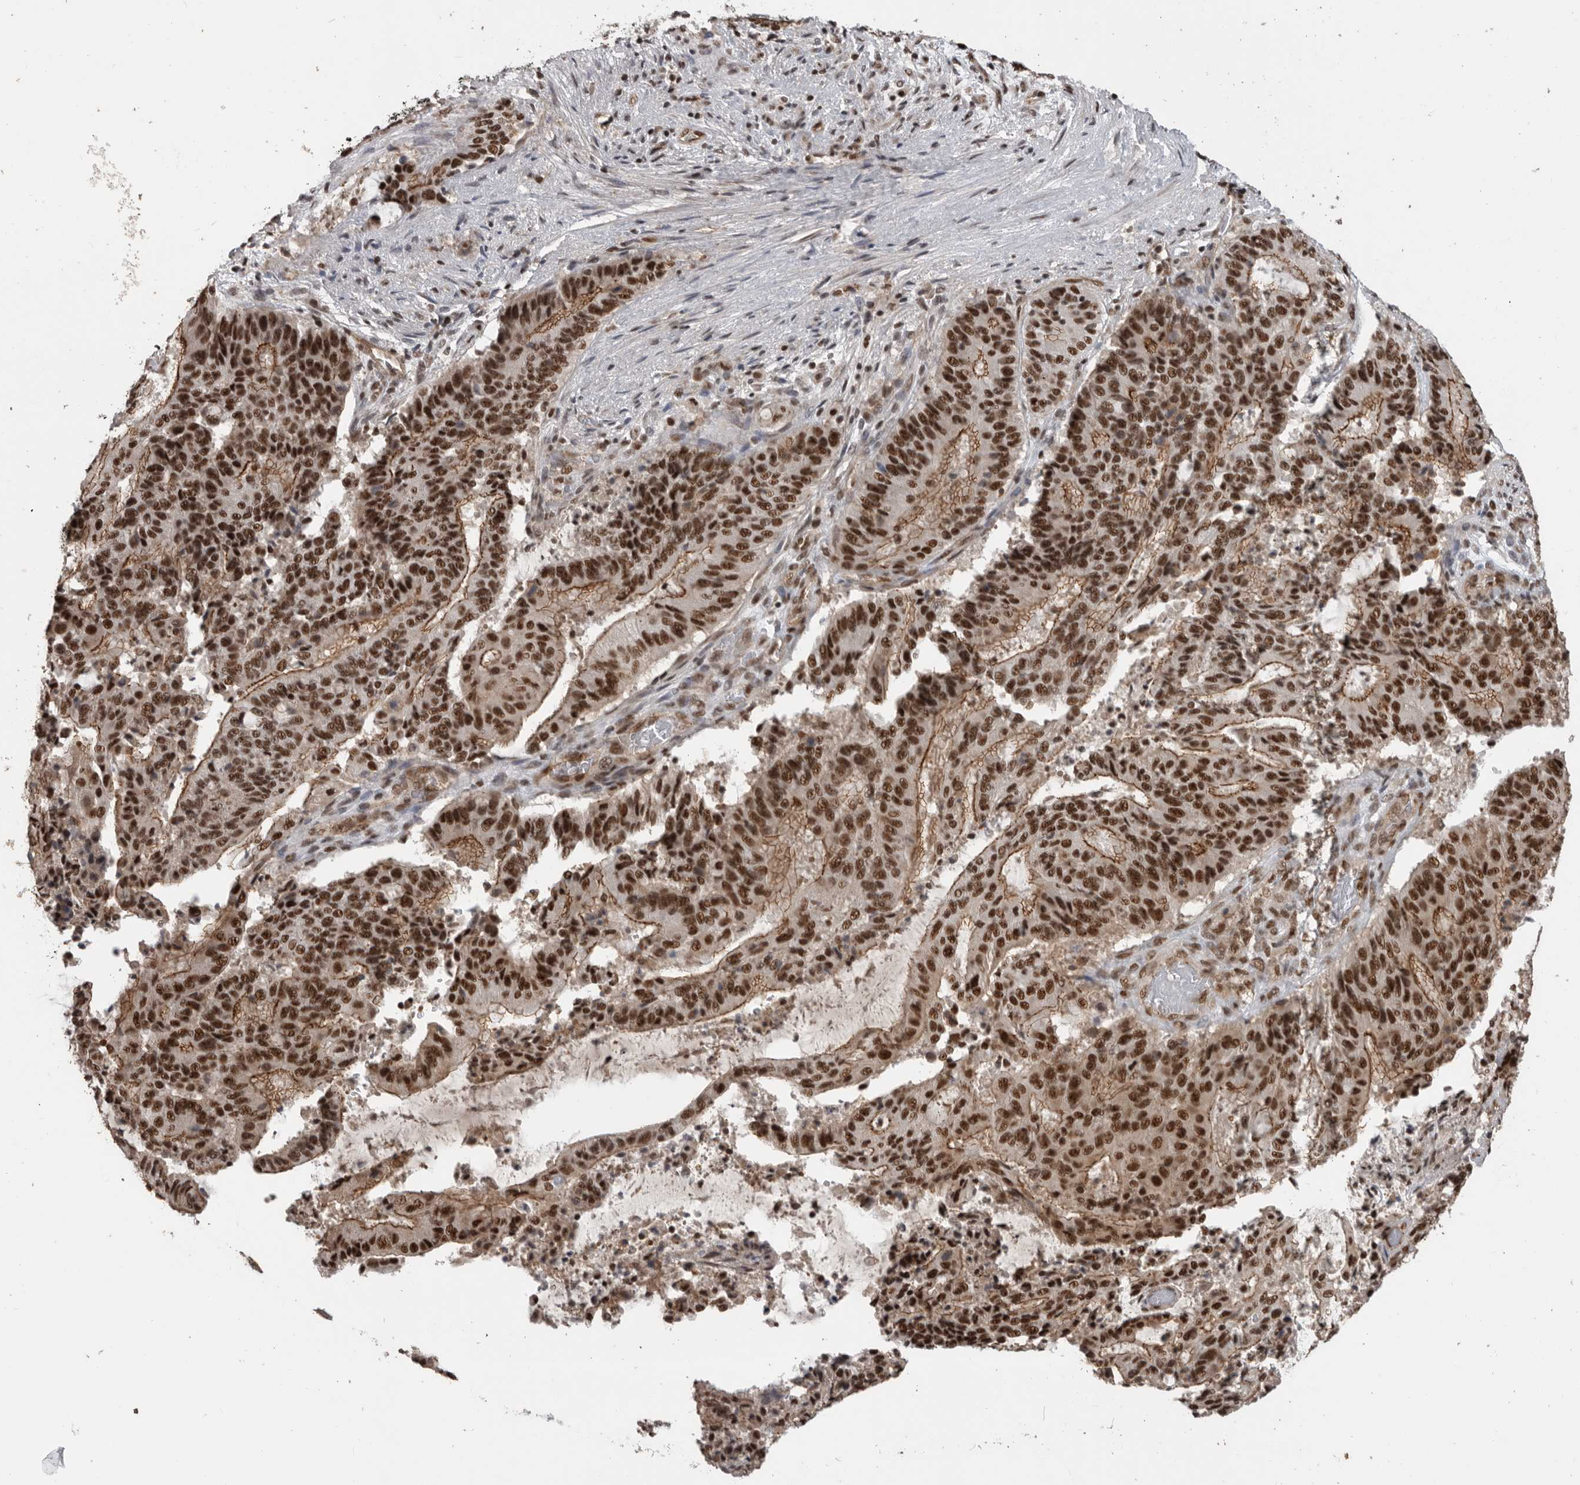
{"staining": {"intensity": "strong", "quantity": ">75%", "location": "nuclear"}, "tissue": "liver cancer", "cell_type": "Tumor cells", "image_type": "cancer", "snomed": [{"axis": "morphology", "description": "Normal tissue, NOS"}, {"axis": "morphology", "description": "Cholangiocarcinoma"}, {"axis": "topography", "description": "Liver"}, {"axis": "topography", "description": "Peripheral nerve tissue"}], "caption": "Tumor cells demonstrate high levels of strong nuclear positivity in about >75% of cells in liver cholangiocarcinoma. (DAB = brown stain, brightfield microscopy at high magnification).", "gene": "CBLL1", "patient": {"sex": "female", "age": 73}}